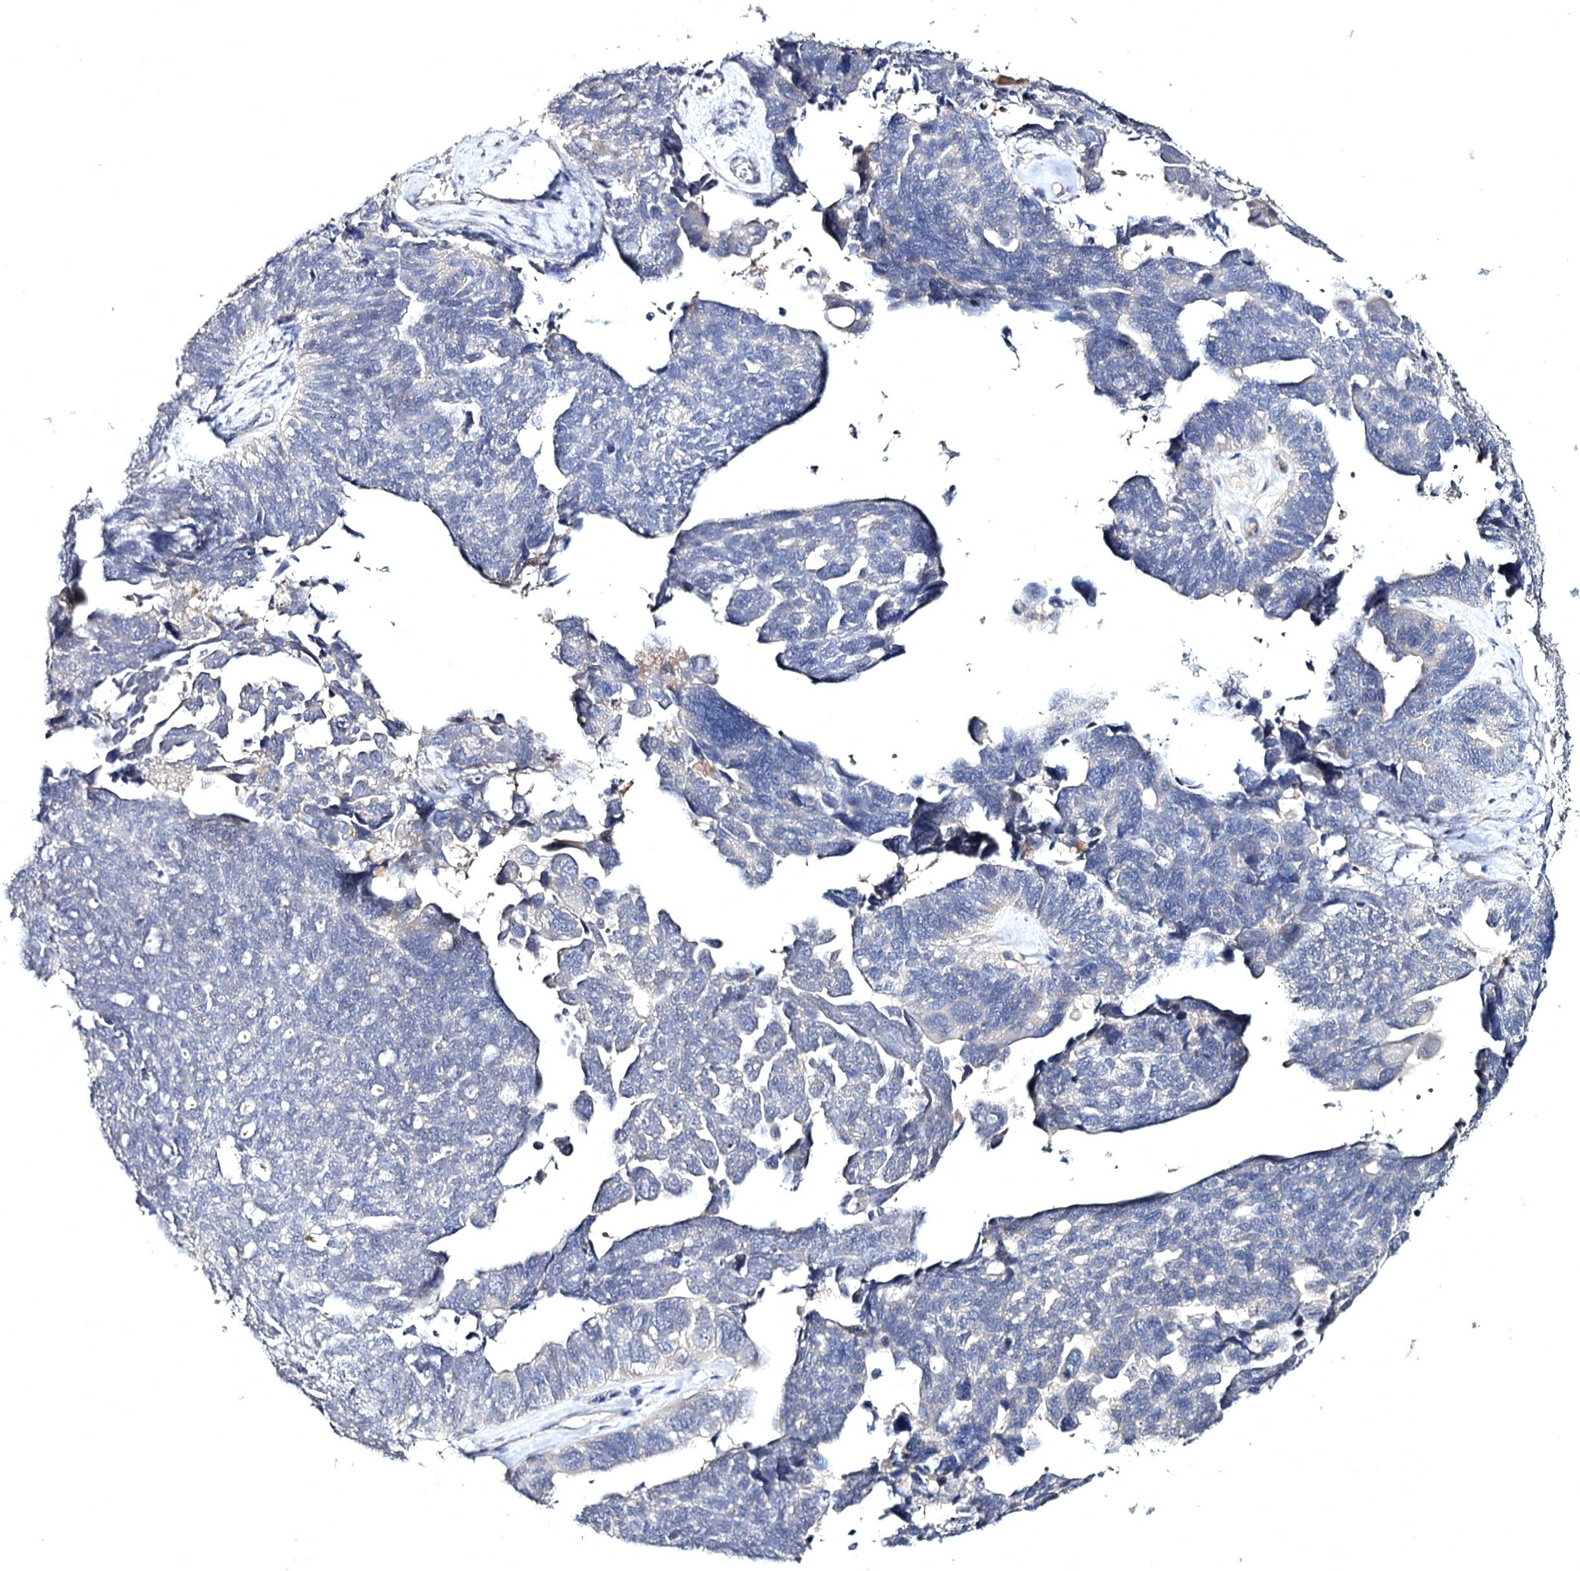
{"staining": {"intensity": "negative", "quantity": "none", "location": "none"}, "tissue": "ovarian cancer", "cell_type": "Tumor cells", "image_type": "cancer", "snomed": [{"axis": "morphology", "description": "Cystadenocarcinoma, serous, NOS"}, {"axis": "topography", "description": "Ovary"}], "caption": "This is an immunohistochemistry image of ovarian serous cystadenocarcinoma. There is no positivity in tumor cells.", "gene": "SEMA4G", "patient": {"sex": "female", "age": 79}}